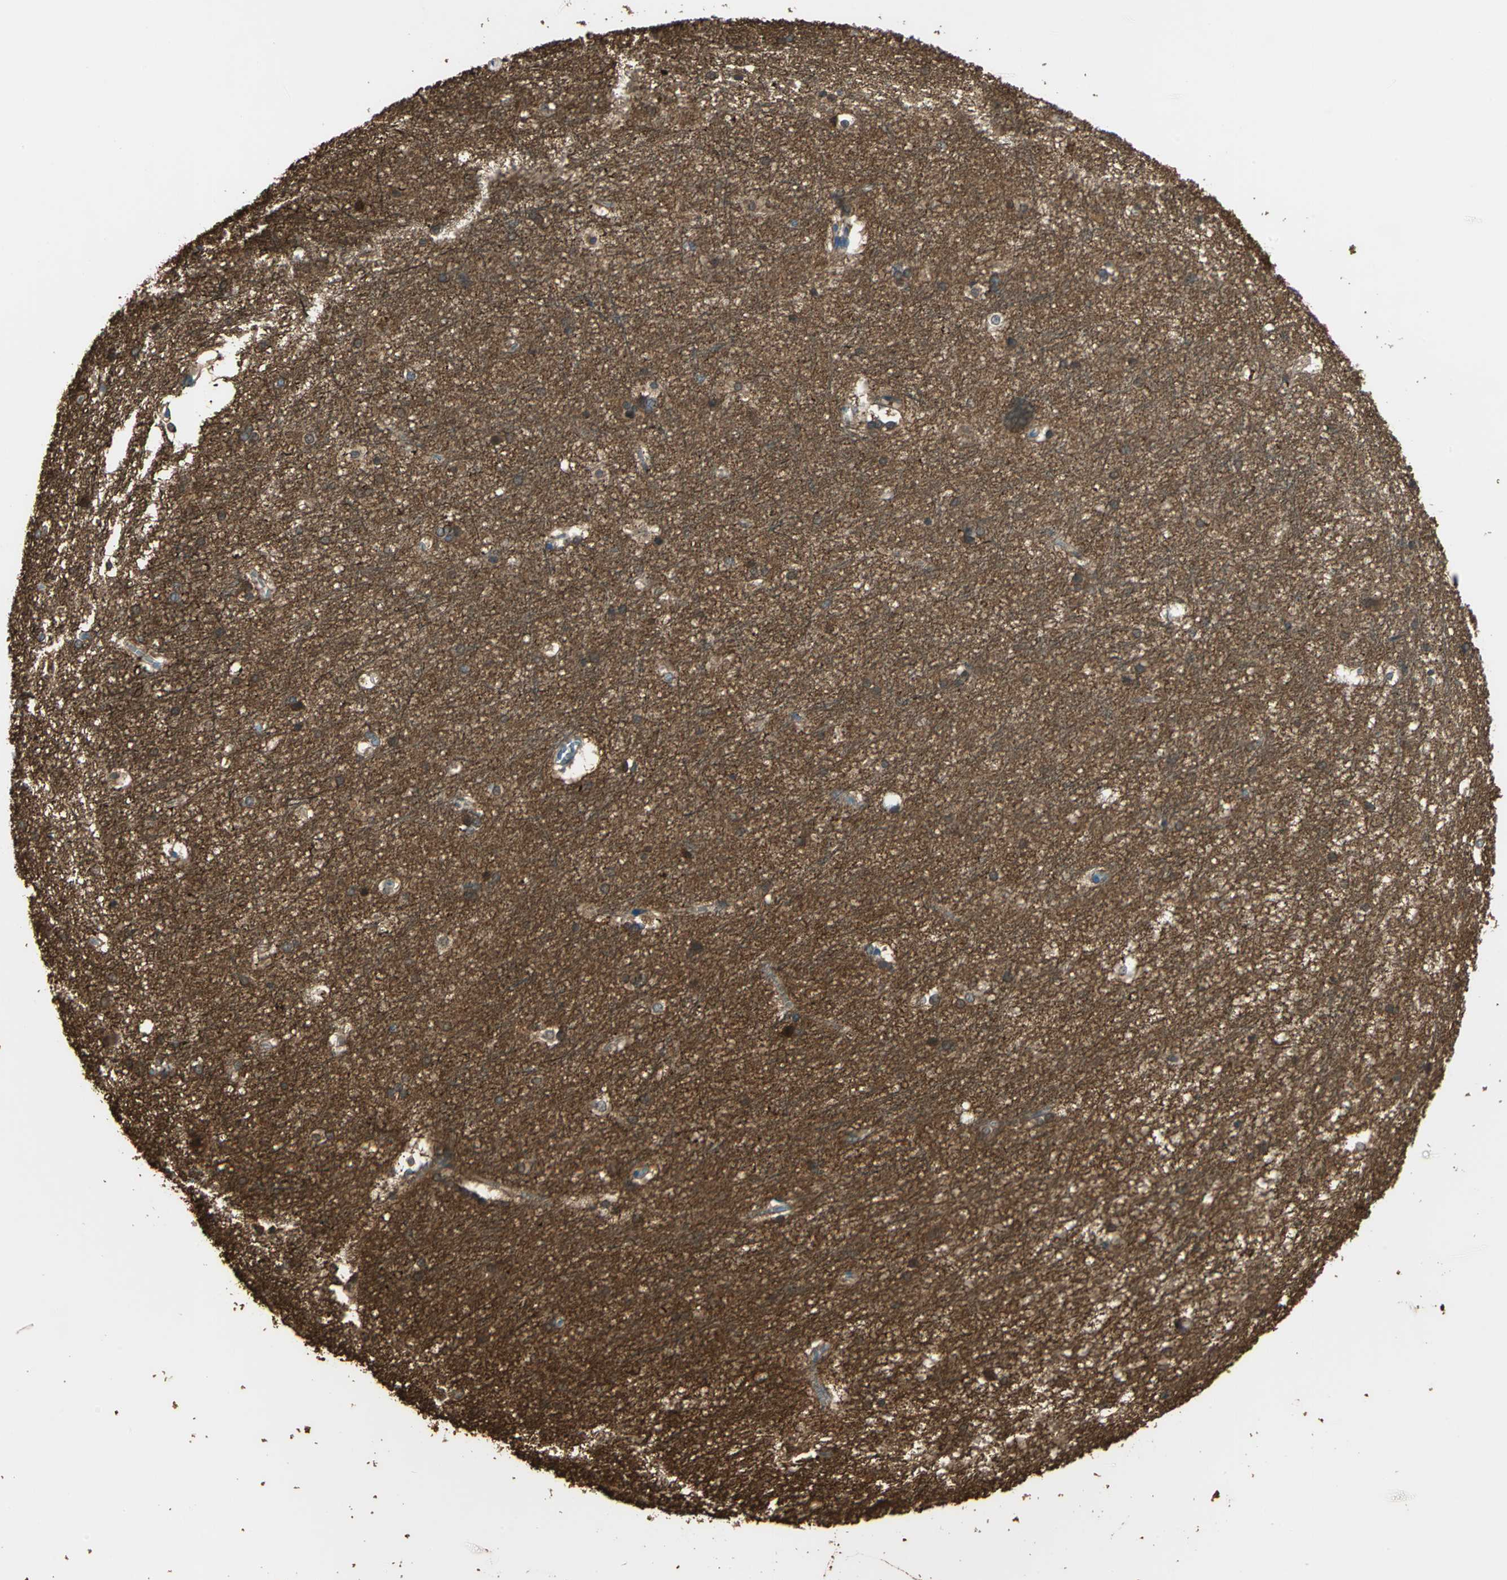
{"staining": {"intensity": "strong", "quantity": "<25%", "location": "nuclear"}, "tissue": "hippocampus", "cell_type": "Glial cells", "image_type": "normal", "snomed": [{"axis": "morphology", "description": "Normal tissue, NOS"}, {"axis": "topography", "description": "Hippocampus"}], "caption": "Hippocampus stained for a protein exhibits strong nuclear positivity in glial cells. (Brightfield microscopy of DAB IHC at high magnification).", "gene": "UCHL1", "patient": {"sex": "female", "age": 19}}